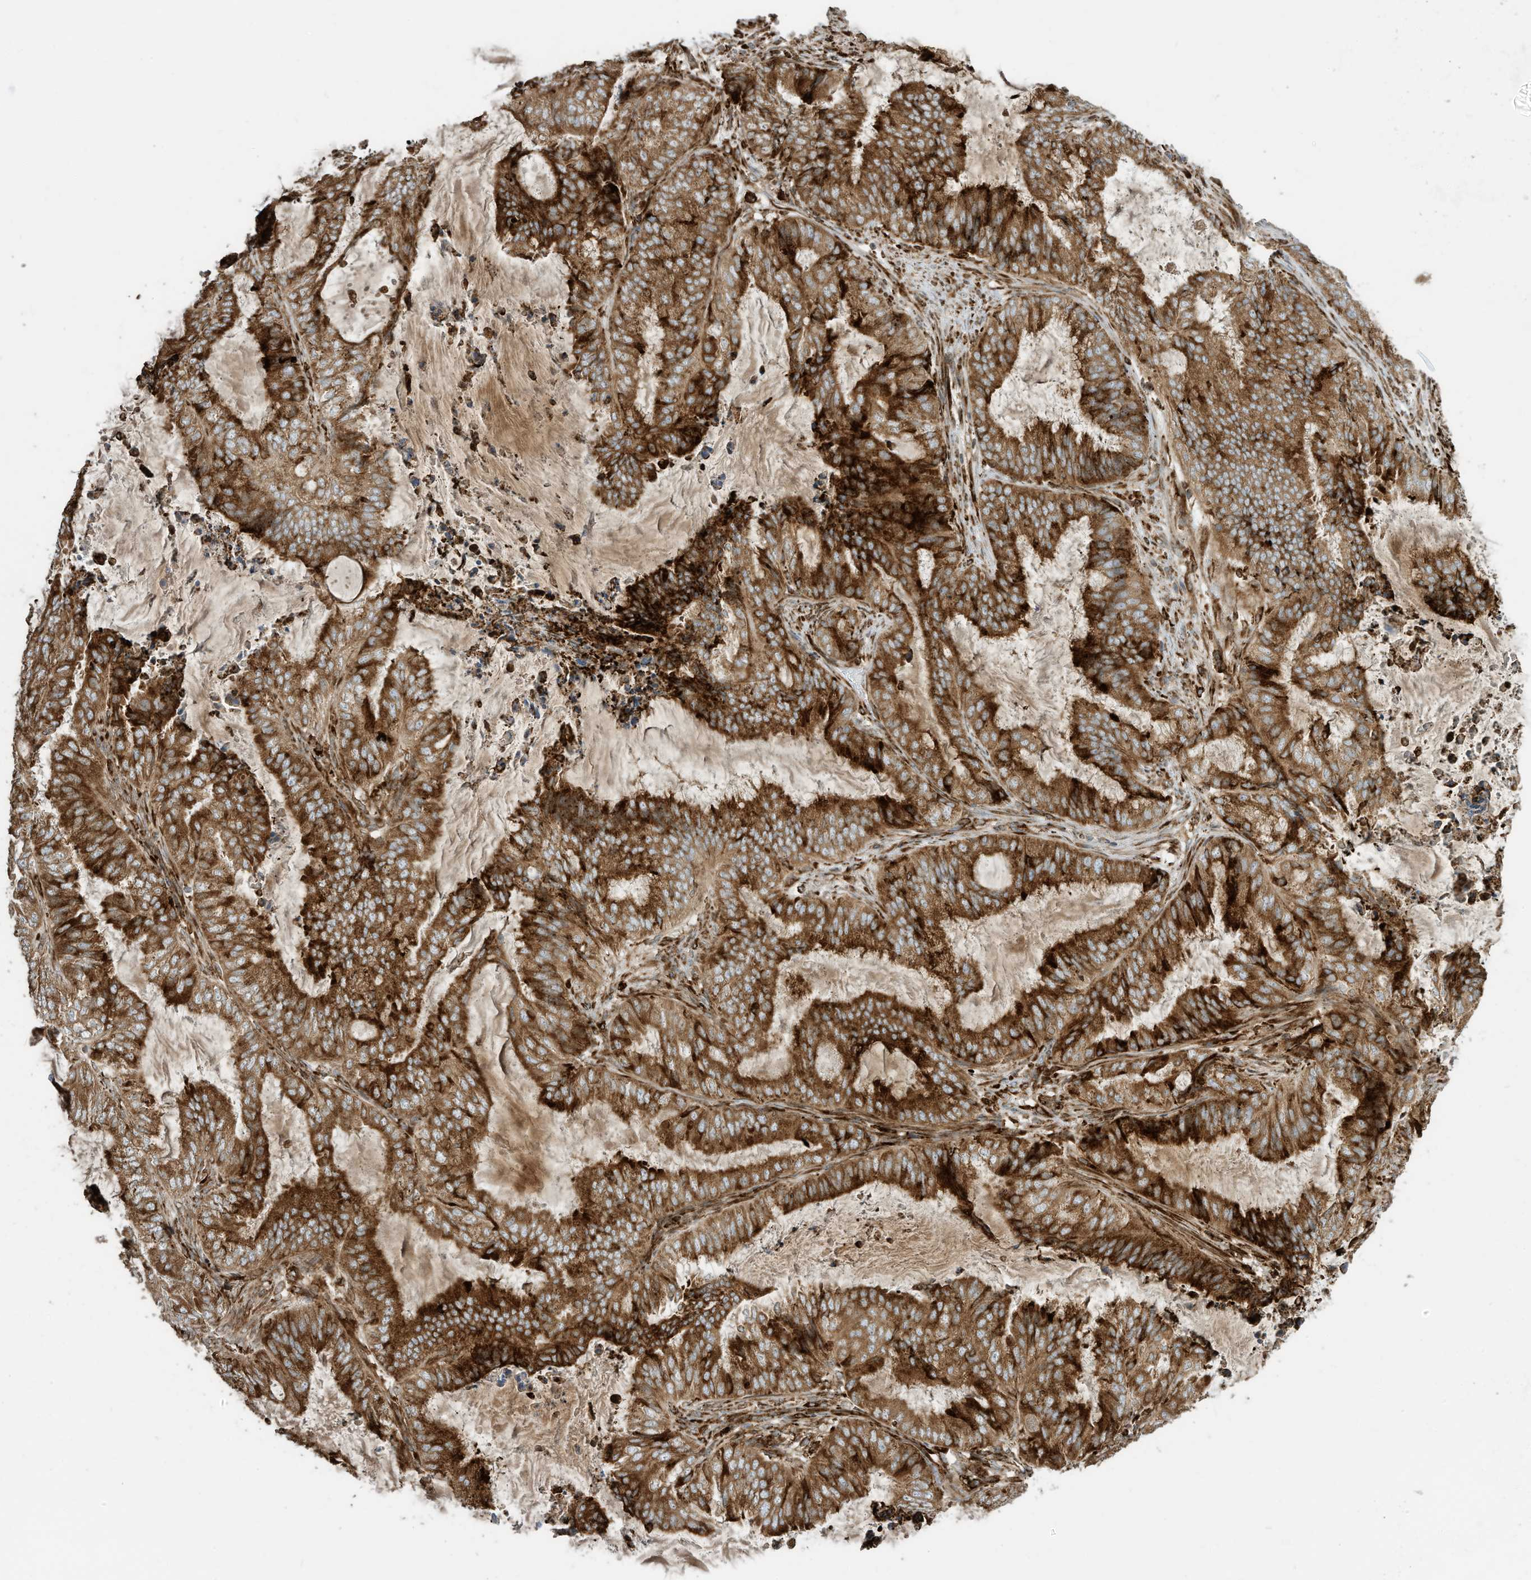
{"staining": {"intensity": "strong", "quantity": ">75%", "location": "cytoplasmic/membranous"}, "tissue": "endometrial cancer", "cell_type": "Tumor cells", "image_type": "cancer", "snomed": [{"axis": "morphology", "description": "Adenocarcinoma, NOS"}, {"axis": "topography", "description": "Endometrium"}], "caption": "Adenocarcinoma (endometrial) stained with a brown dye shows strong cytoplasmic/membranous positive expression in approximately >75% of tumor cells.", "gene": "TRNAU1AP", "patient": {"sex": "female", "age": 51}}